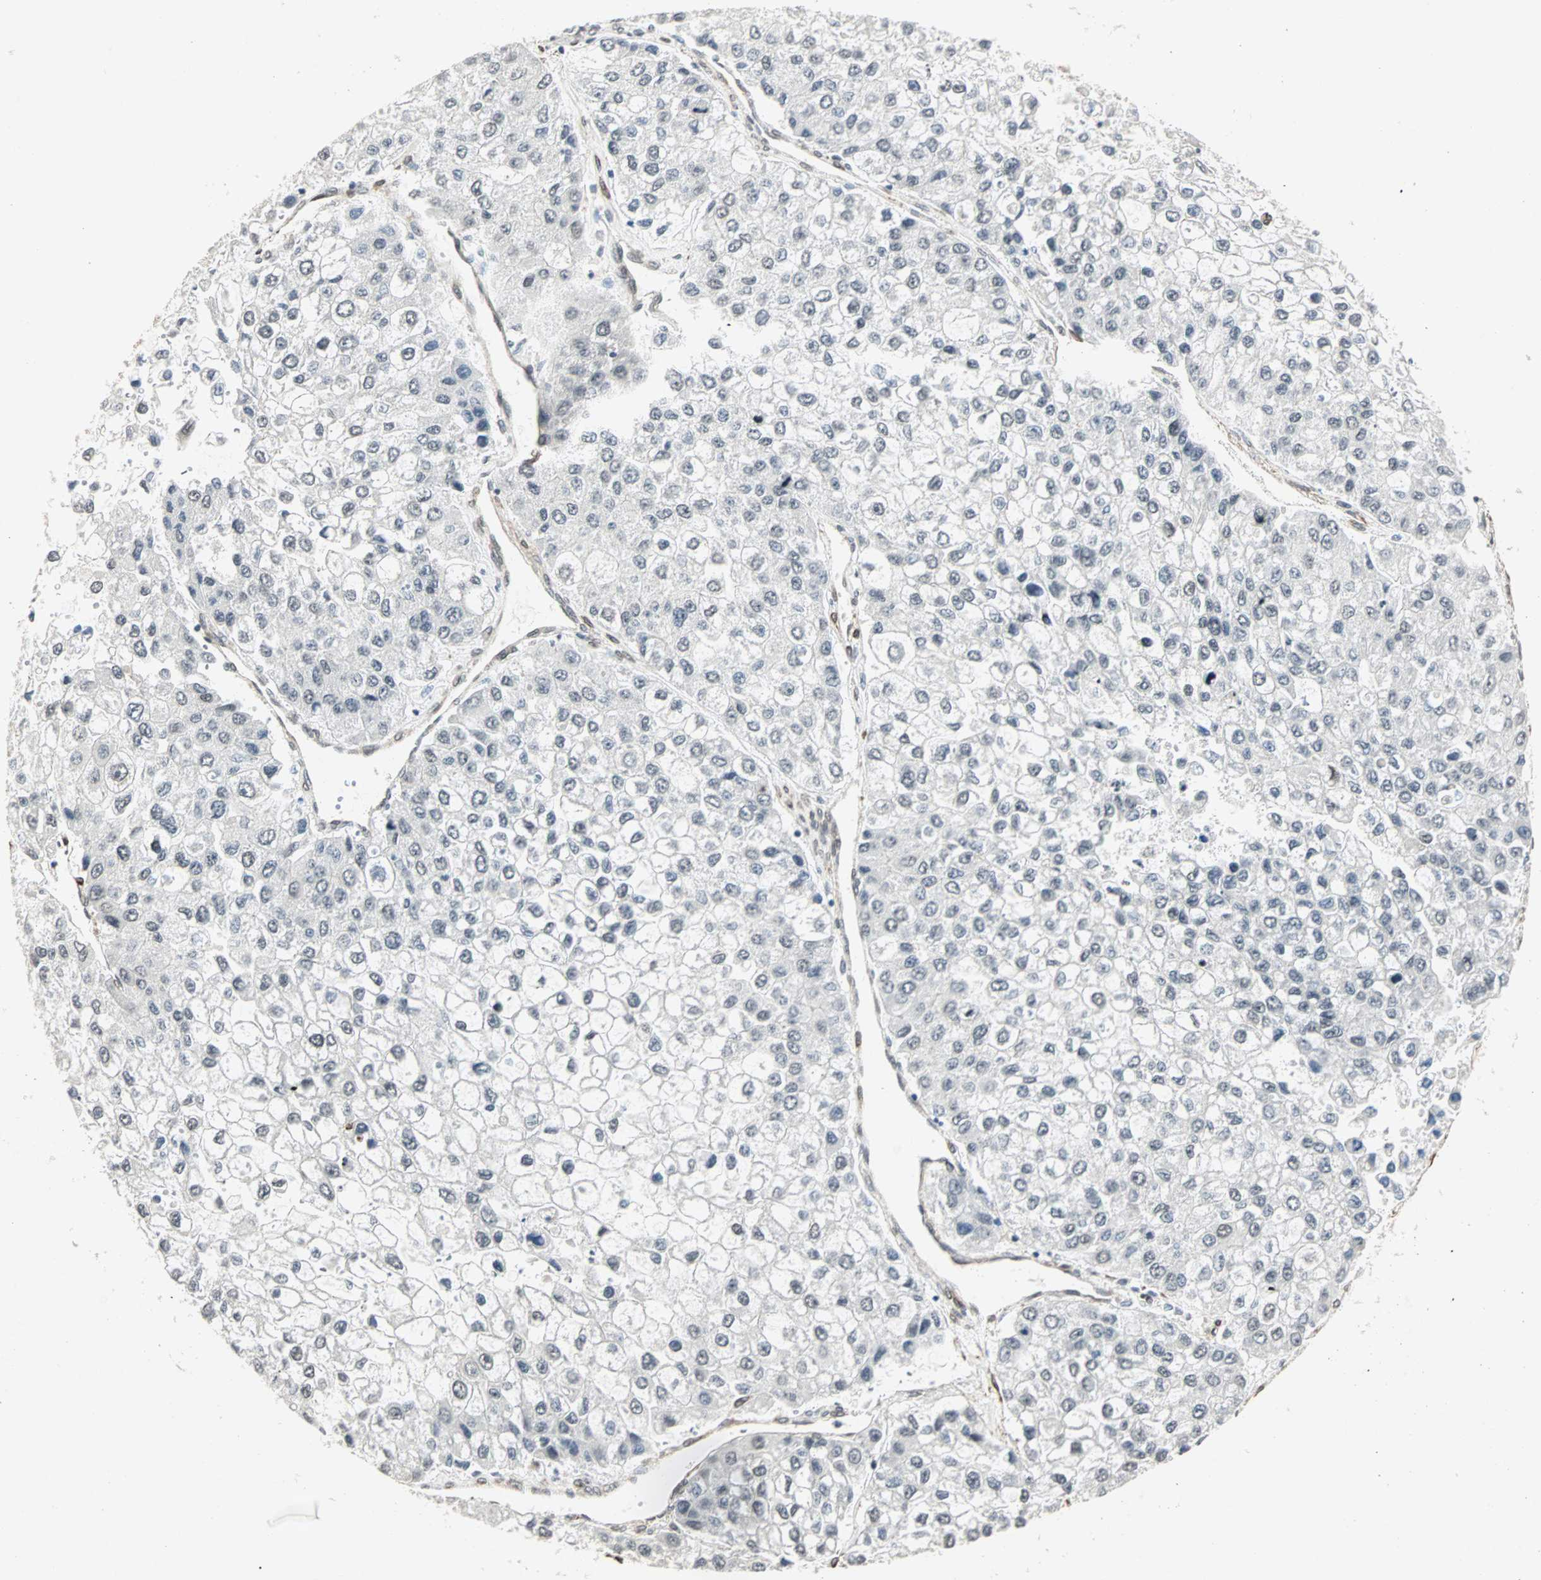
{"staining": {"intensity": "negative", "quantity": "none", "location": "none"}, "tissue": "liver cancer", "cell_type": "Tumor cells", "image_type": "cancer", "snomed": [{"axis": "morphology", "description": "Carcinoma, Hepatocellular, NOS"}, {"axis": "topography", "description": "Liver"}], "caption": "A photomicrograph of human hepatocellular carcinoma (liver) is negative for staining in tumor cells. The staining is performed using DAB brown chromogen with nuclei counter-stained in using hematoxylin.", "gene": "TRPV4", "patient": {"sex": "female", "age": 66}}